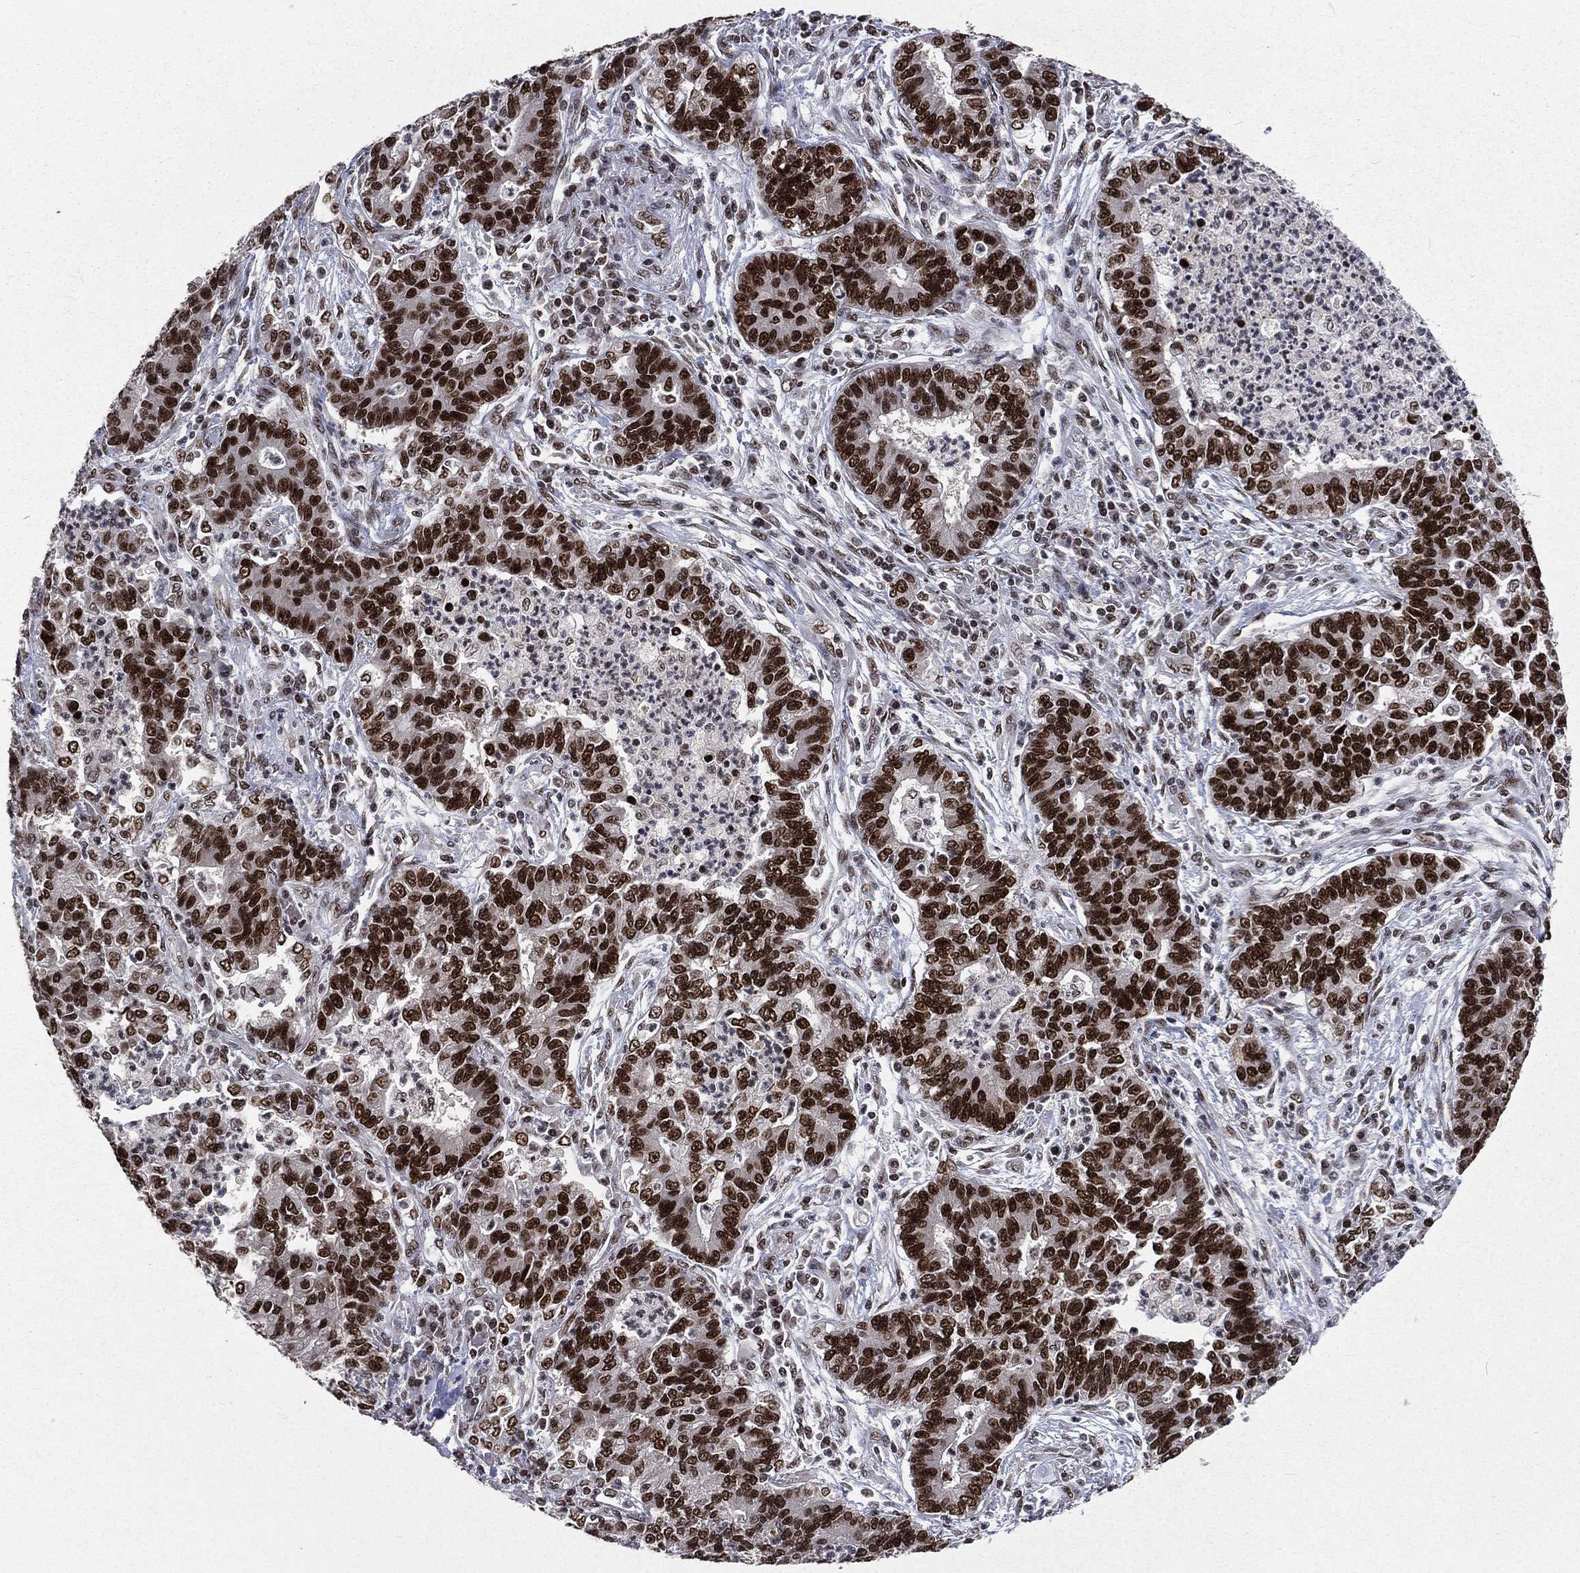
{"staining": {"intensity": "strong", "quantity": ">75%", "location": "nuclear"}, "tissue": "lung cancer", "cell_type": "Tumor cells", "image_type": "cancer", "snomed": [{"axis": "morphology", "description": "Adenocarcinoma, NOS"}, {"axis": "topography", "description": "Lung"}], "caption": "Human lung adenocarcinoma stained for a protein (brown) displays strong nuclear positive staining in about >75% of tumor cells.", "gene": "POLB", "patient": {"sex": "female", "age": 57}}